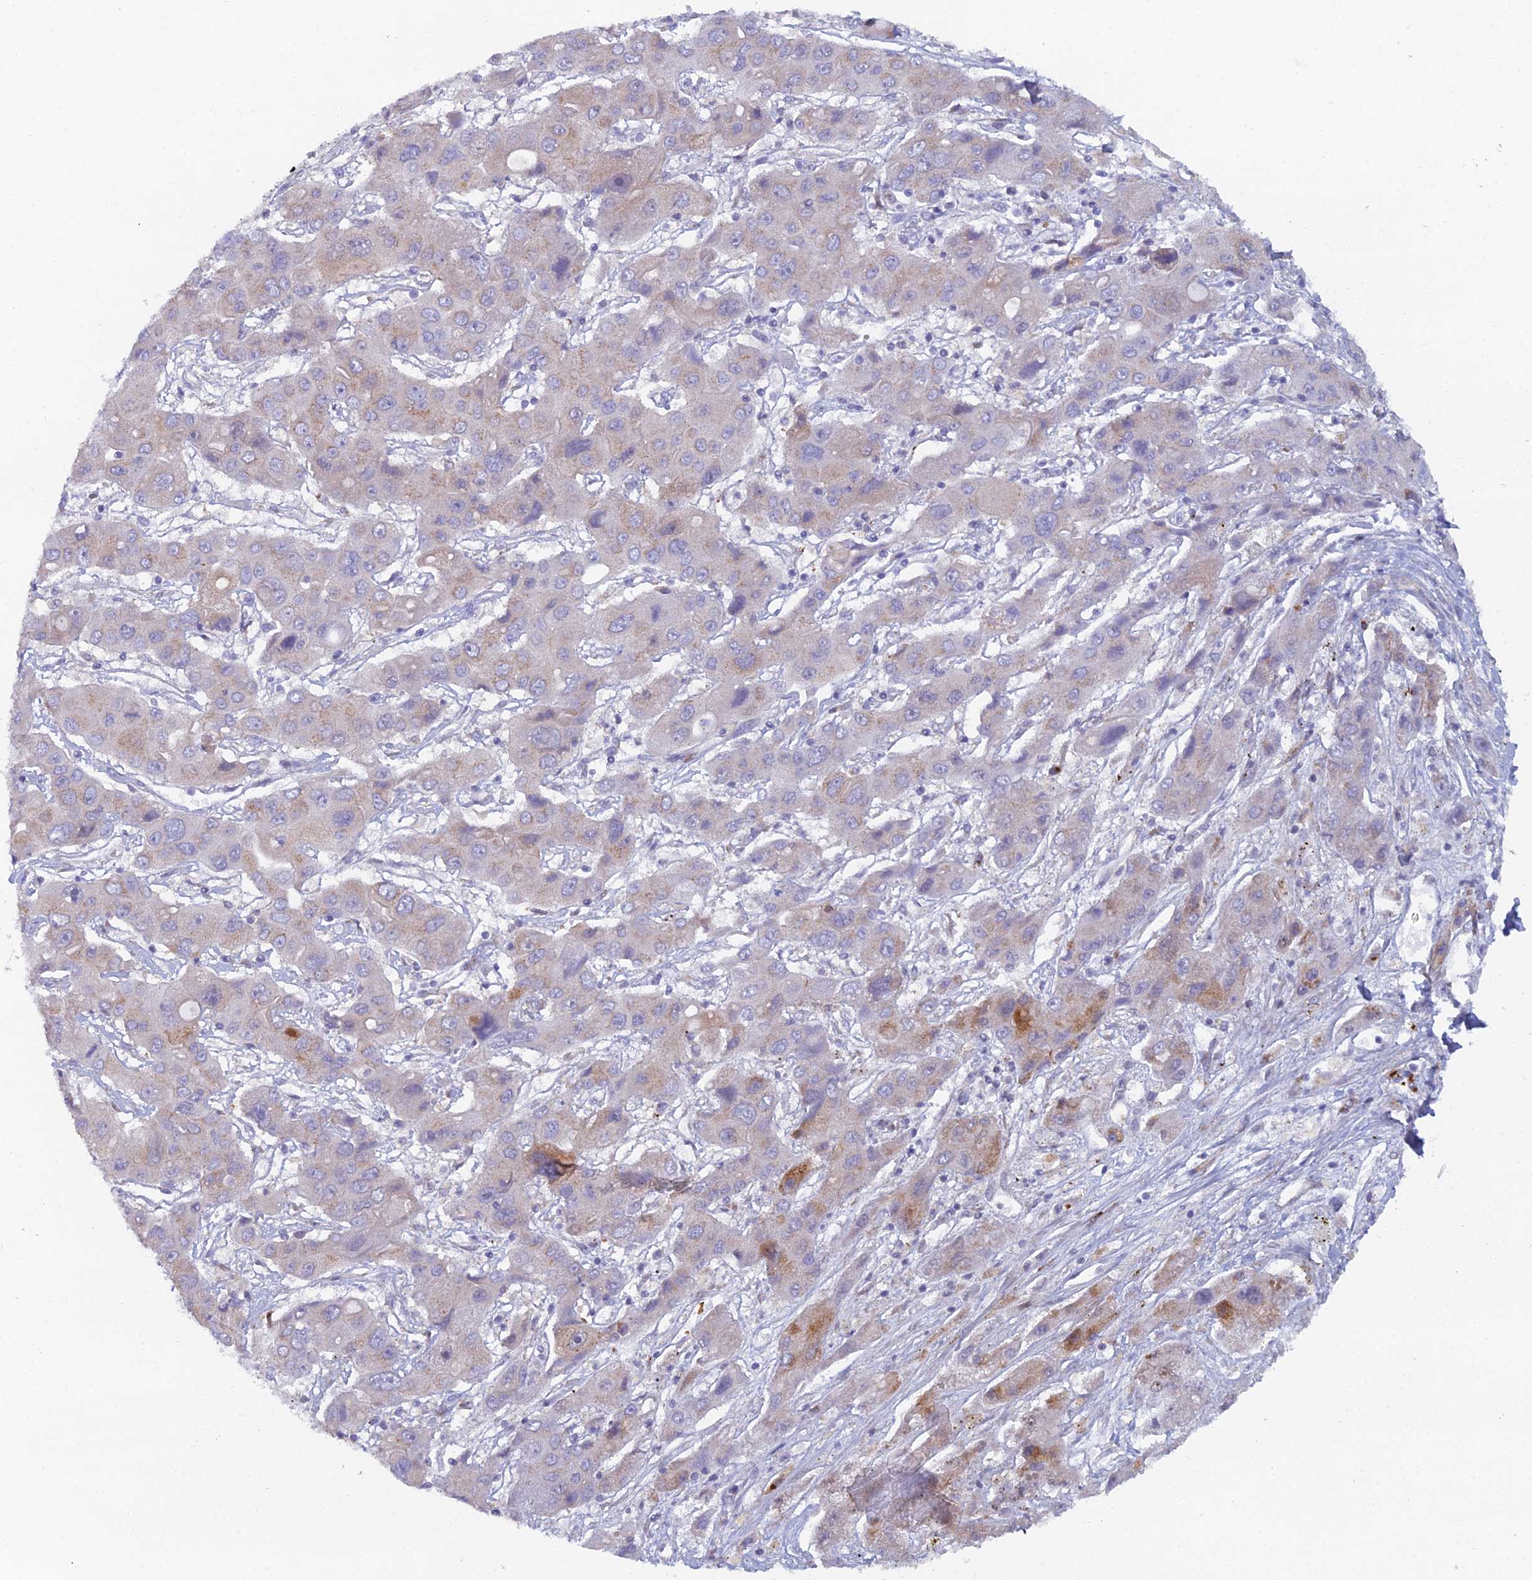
{"staining": {"intensity": "moderate", "quantity": "<25%", "location": "cytoplasmic/membranous"}, "tissue": "liver cancer", "cell_type": "Tumor cells", "image_type": "cancer", "snomed": [{"axis": "morphology", "description": "Cholangiocarcinoma"}, {"axis": "topography", "description": "Liver"}], "caption": "A photomicrograph showing moderate cytoplasmic/membranous staining in about <25% of tumor cells in liver cancer, as visualized by brown immunohistochemical staining.", "gene": "B9D2", "patient": {"sex": "male", "age": 67}}